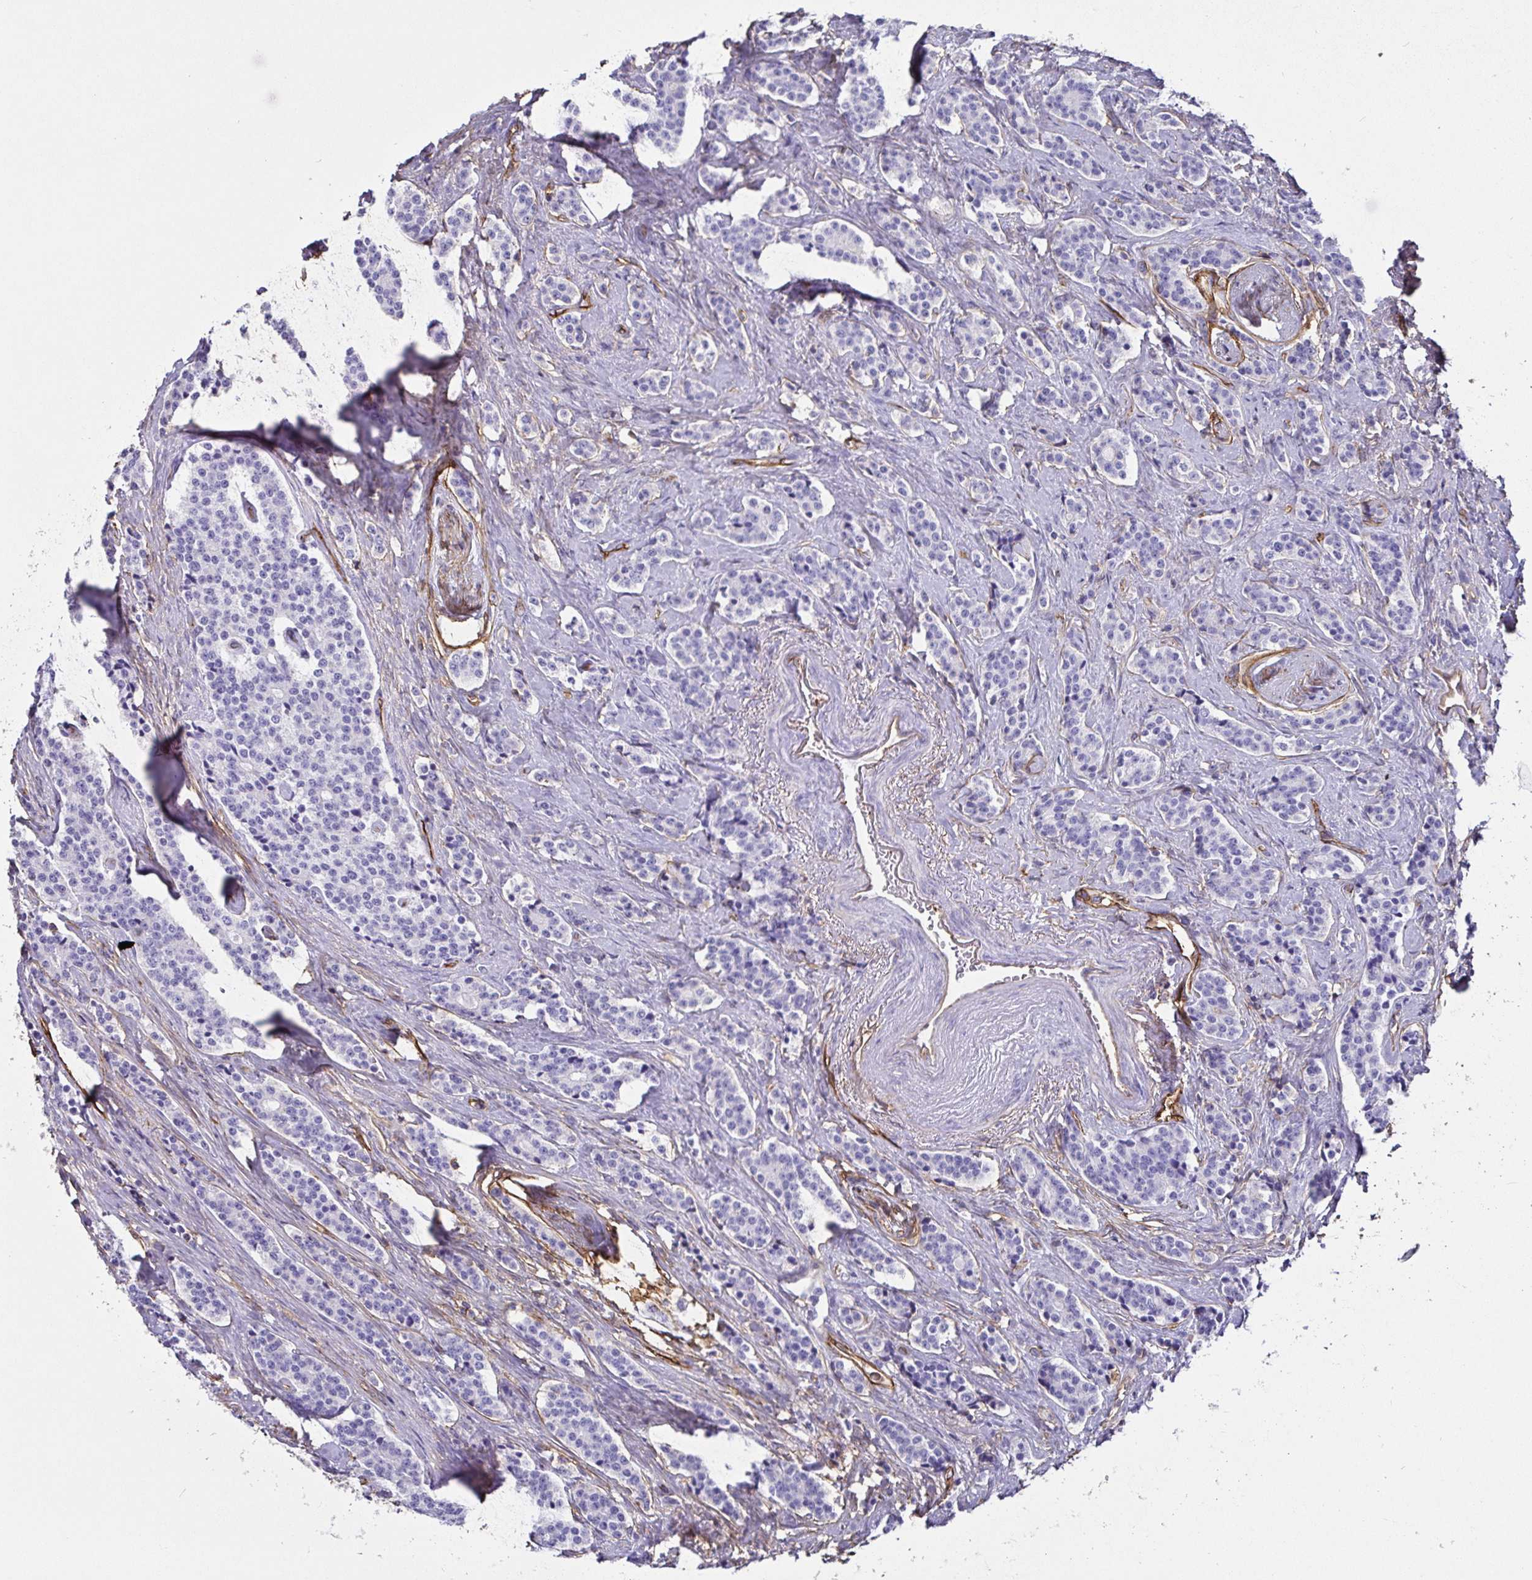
{"staining": {"intensity": "negative", "quantity": "none", "location": "none"}, "tissue": "carcinoid", "cell_type": "Tumor cells", "image_type": "cancer", "snomed": [{"axis": "morphology", "description": "Carcinoid, malignant, NOS"}, {"axis": "topography", "description": "Small intestine"}], "caption": "Tumor cells are negative for protein expression in human carcinoid (malignant).", "gene": "ANXA2", "patient": {"sex": "female", "age": 73}}